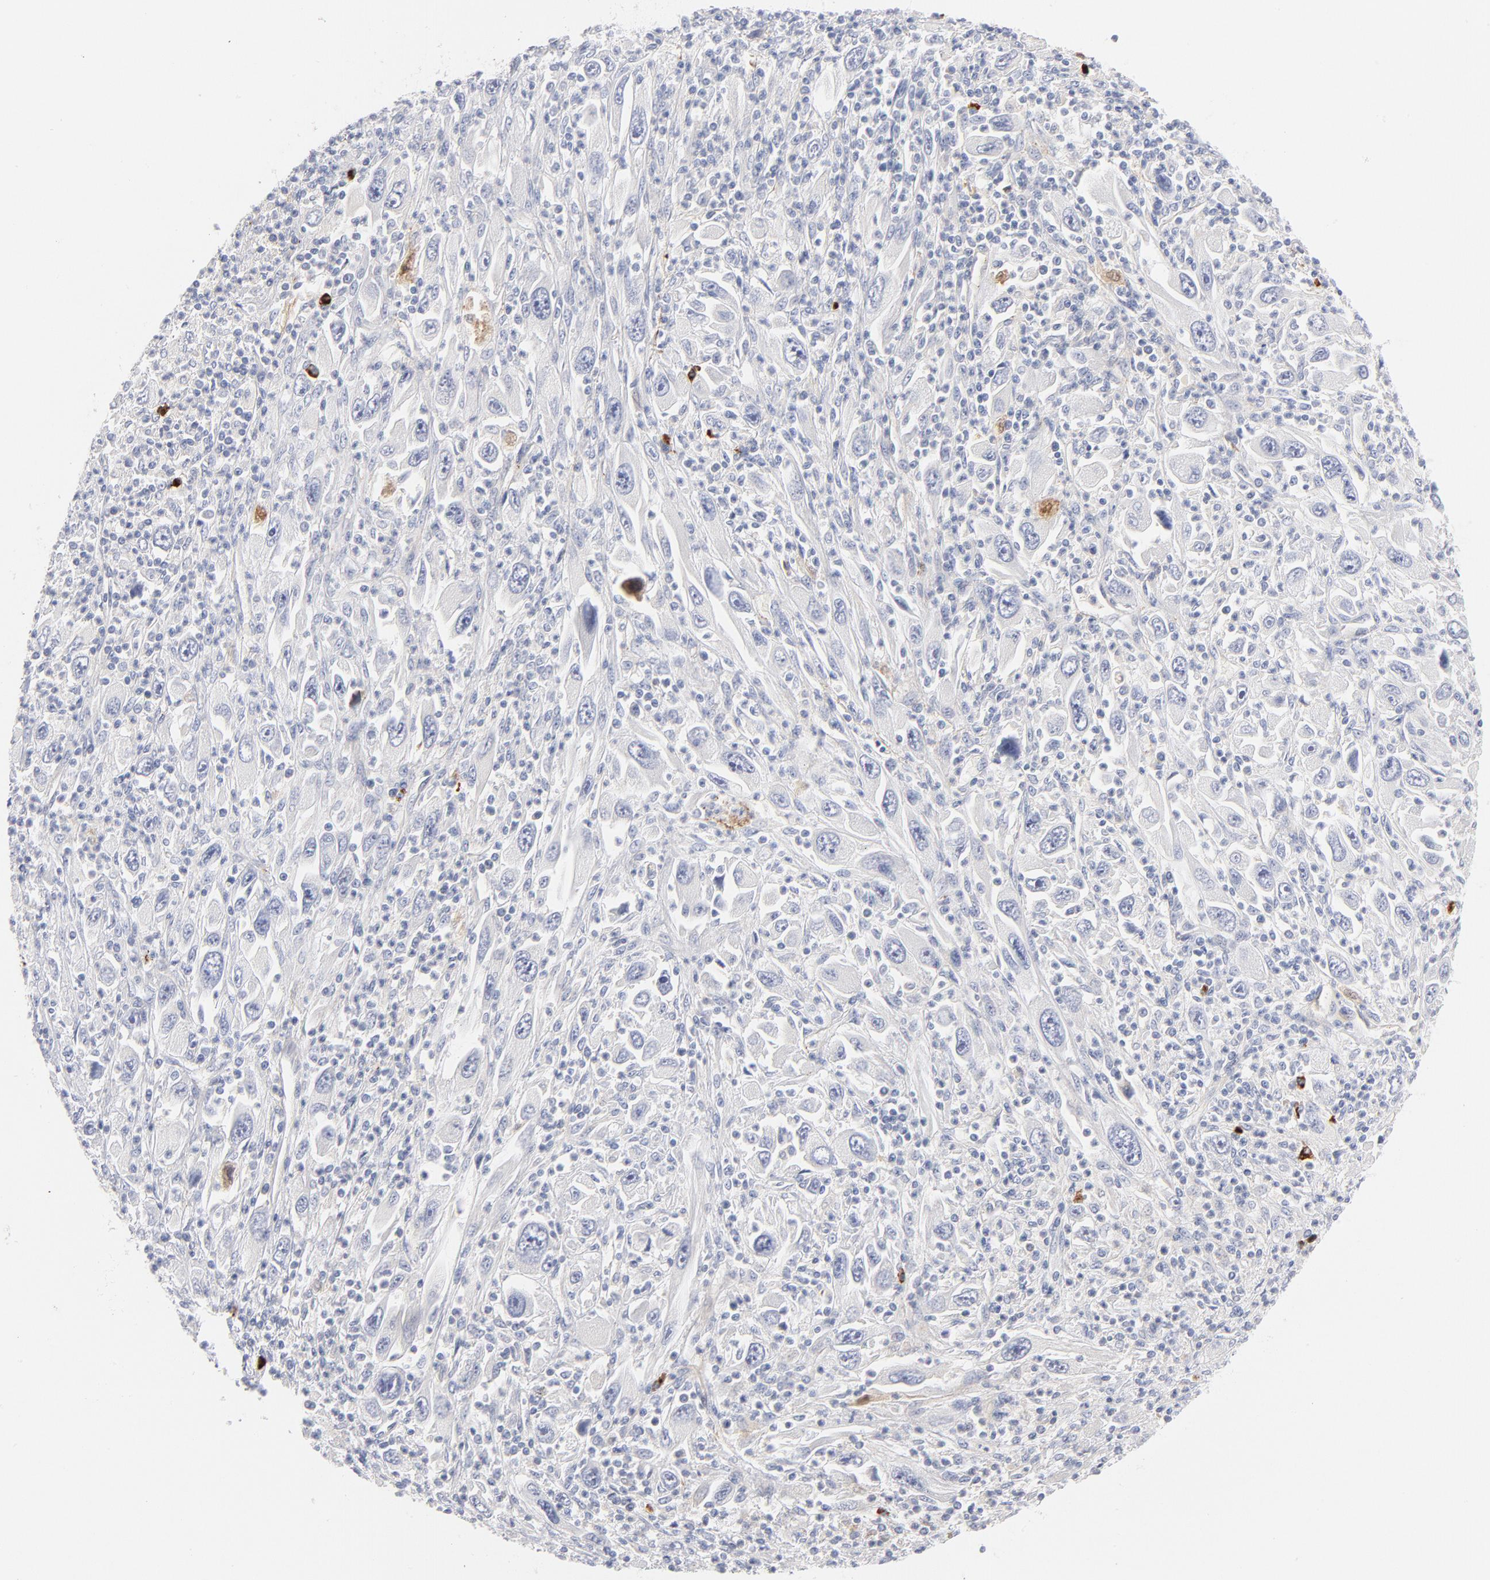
{"staining": {"intensity": "negative", "quantity": "none", "location": "none"}, "tissue": "melanoma", "cell_type": "Tumor cells", "image_type": "cancer", "snomed": [{"axis": "morphology", "description": "Malignant melanoma, Metastatic site"}, {"axis": "topography", "description": "Skin"}], "caption": "Malignant melanoma (metastatic site) was stained to show a protein in brown. There is no significant expression in tumor cells.", "gene": "PLAT", "patient": {"sex": "female", "age": 56}}